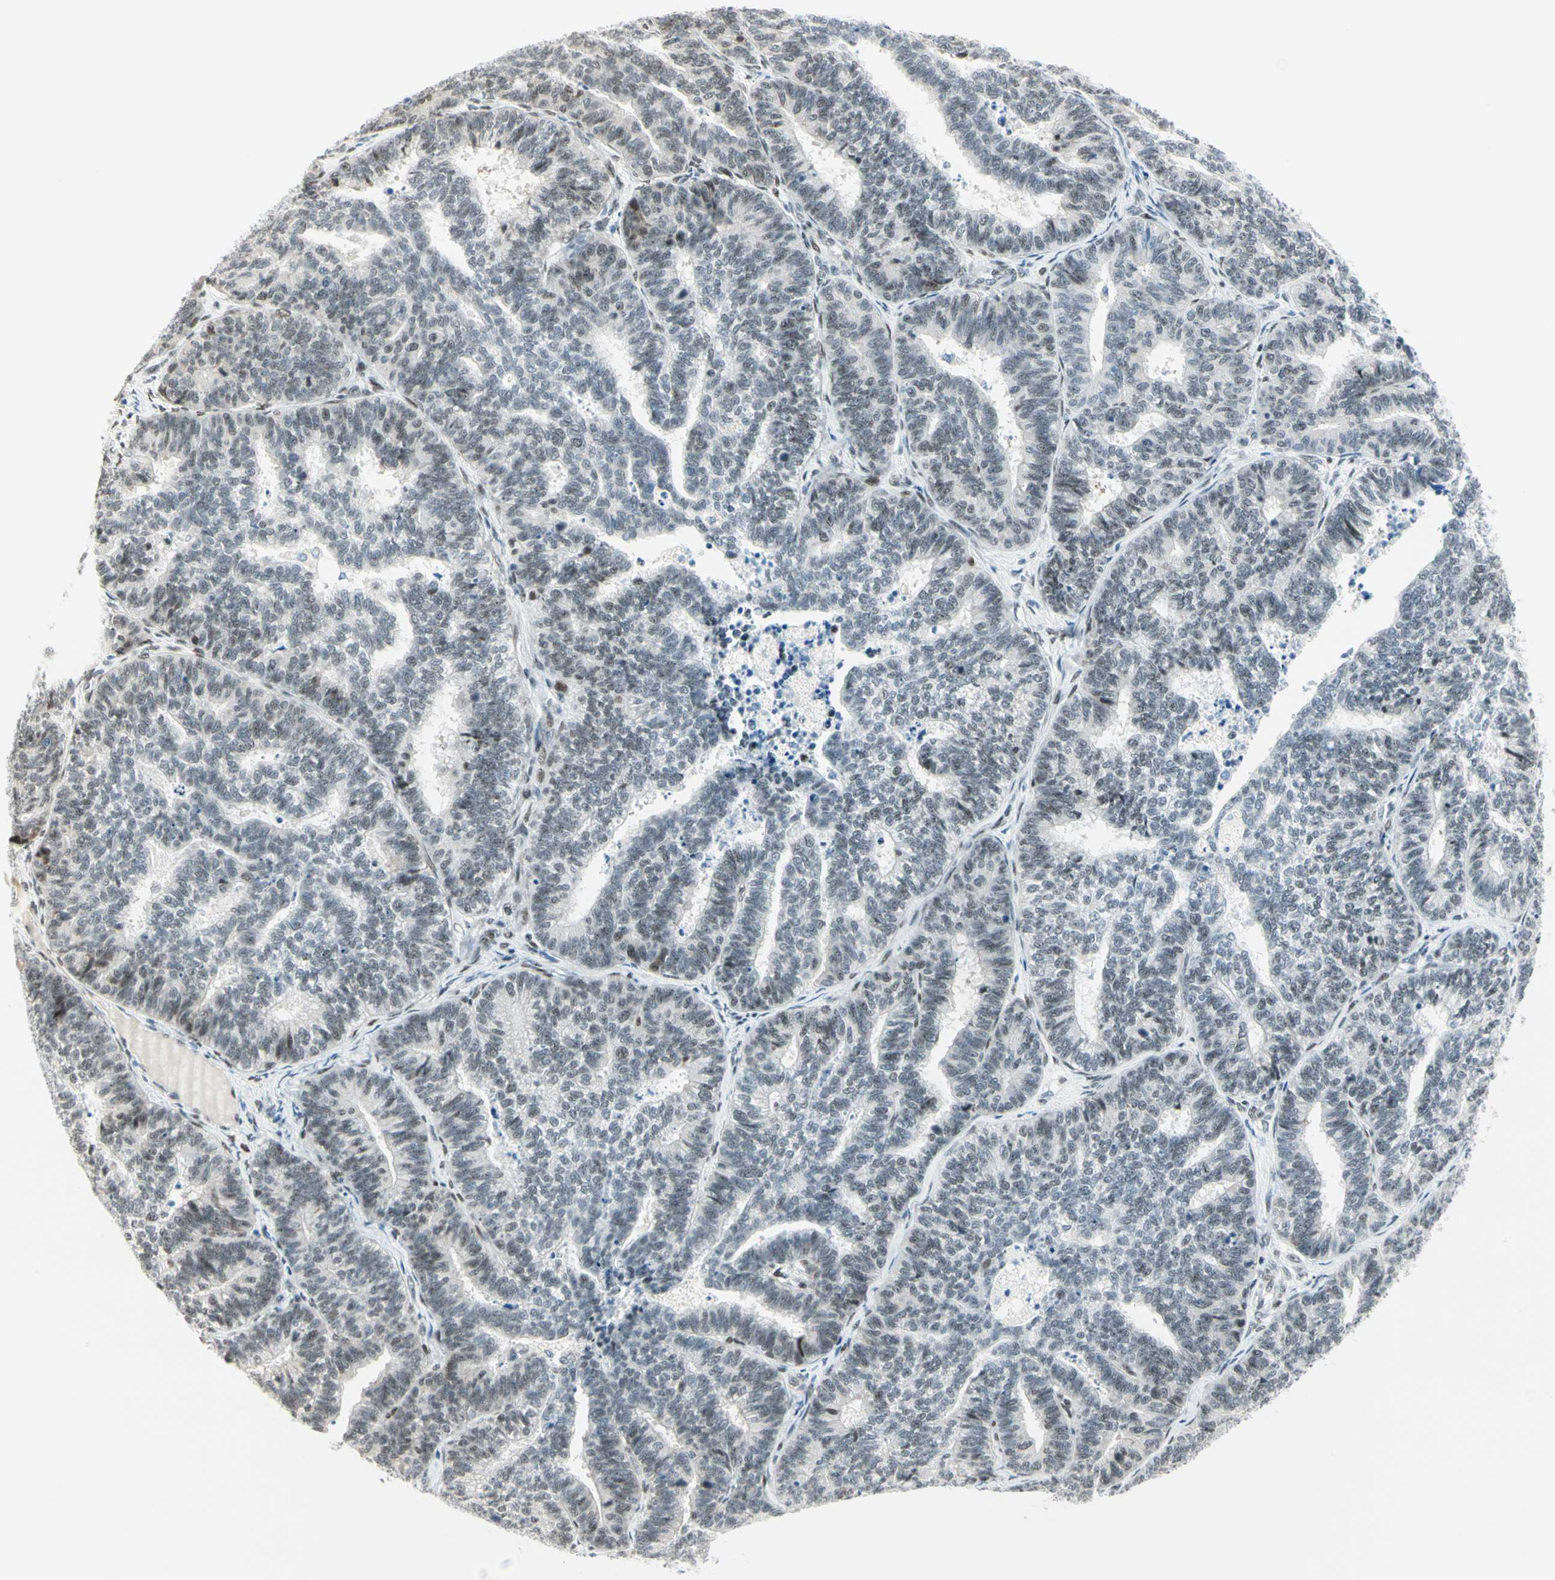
{"staining": {"intensity": "weak", "quantity": "<25%", "location": "nuclear"}, "tissue": "endometrial cancer", "cell_type": "Tumor cells", "image_type": "cancer", "snomed": [{"axis": "morphology", "description": "Adenocarcinoma, NOS"}, {"axis": "topography", "description": "Endometrium"}], "caption": "Tumor cells are negative for brown protein staining in endometrial adenocarcinoma. (DAB (3,3'-diaminobenzidine) immunohistochemistry (IHC) with hematoxylin counter stain).", "gene": "PKNOX1", "patient": {"sex": "female", "age": 75}}